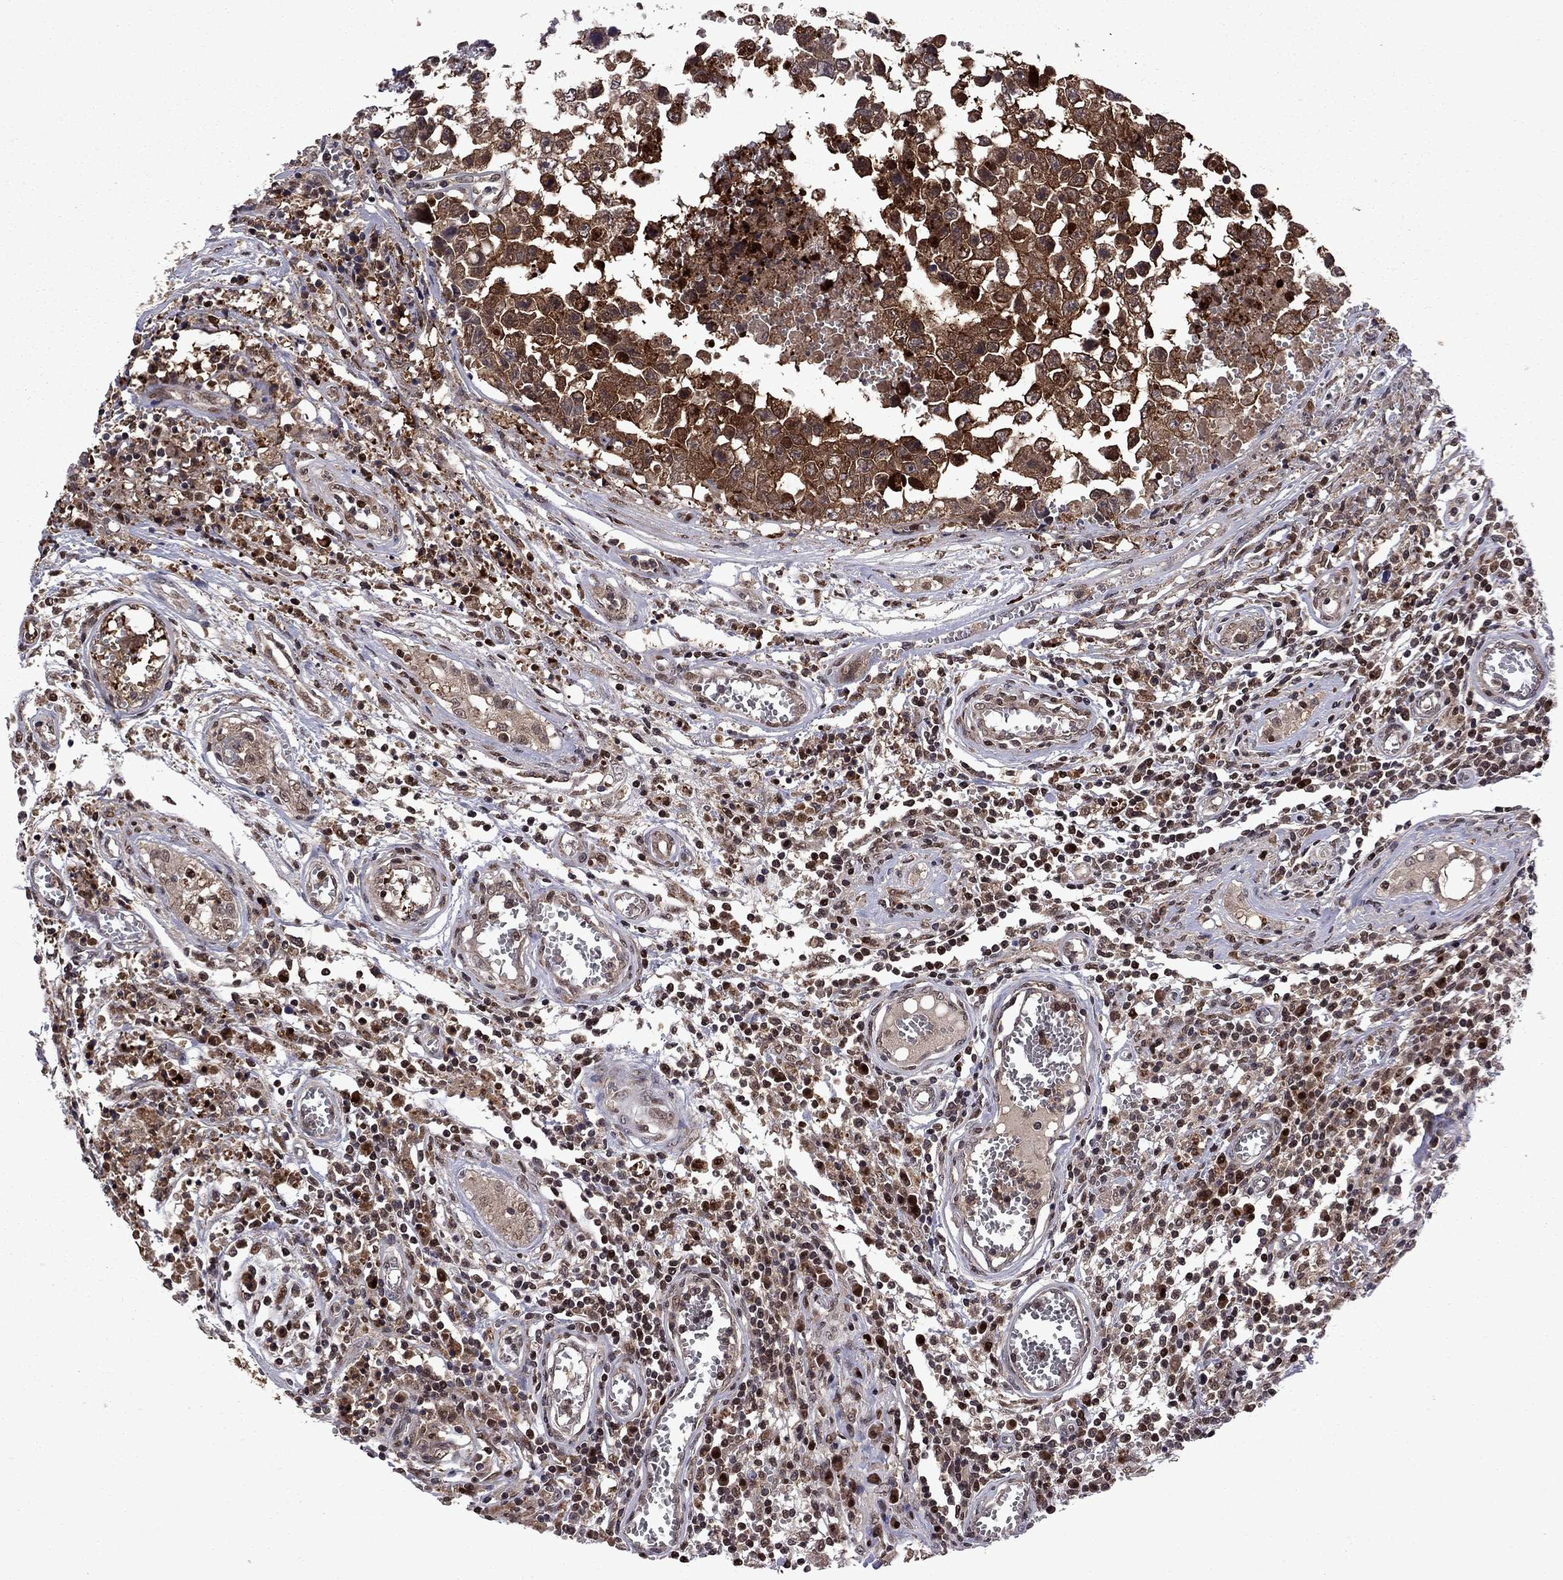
{"staining": {"intensity": "strong", "quantity": ">75%", "location": "cytoplasmic/membranous"}, "tissue": "testis cancer", "cell_type": "Tumor cells", "image_type": "cancer", "snomed": [{"axis": "morphology", "description": "Carcinoma, Embryonal, NOS"}, {"axis": "topography", "description": "Testis"}], "caption": "This is an image of IHC staining of testis cancer, which shows strong expression in the cytoplasmic/membranous of tumor cells.", "gene": "IPP", "patient": {"sex": "male", "age": 36}}